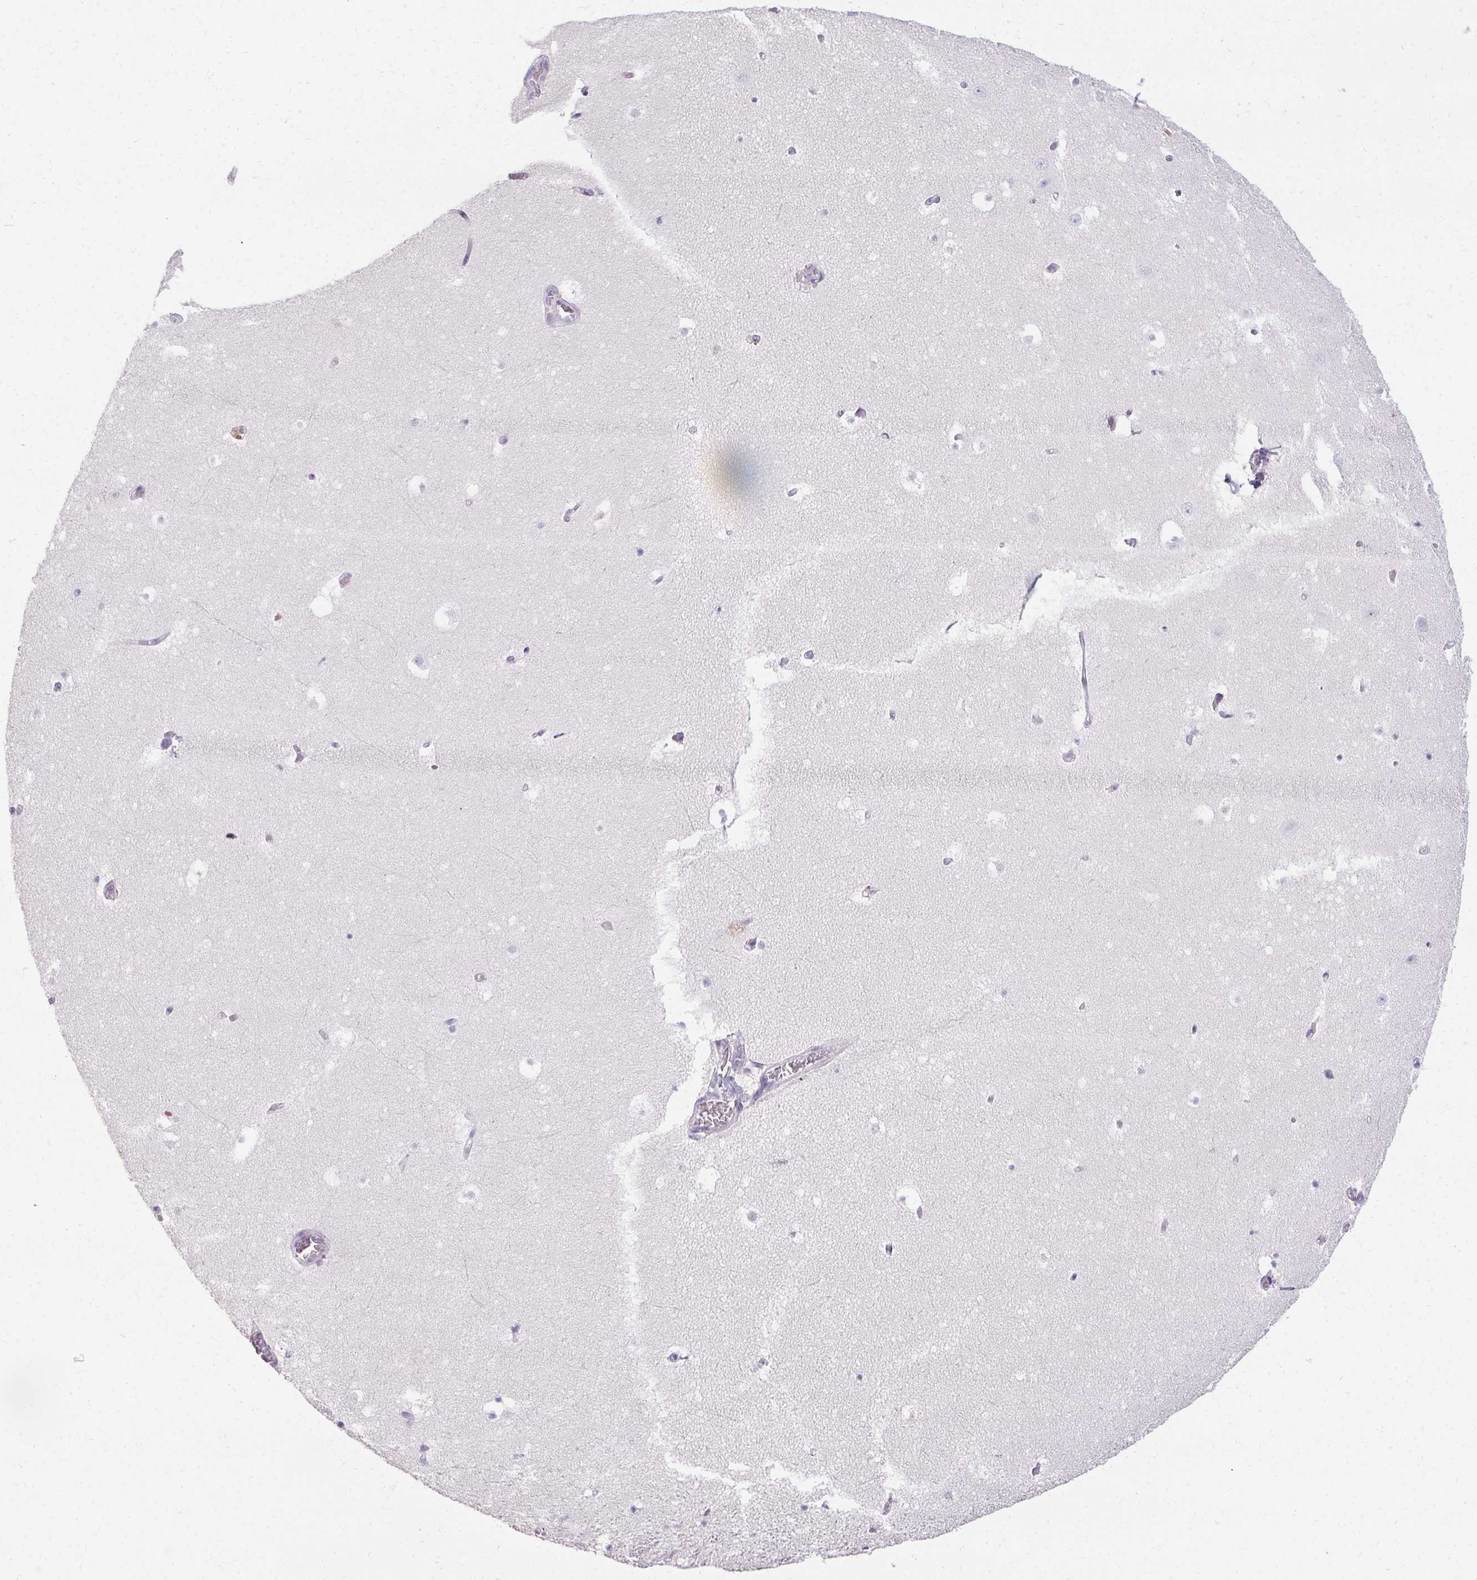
{"staining": {"intensity": "negative", "quantity": "none", "location": "none"}, "tissue": "hippocampus", "cell_type": "Glial cells", "image_type": "normal", "snomed": [{"axis": "morphology", "description": "Normal tissue, NOS"}, {"axis": "topography", "description": "Hippocampus"}], "caption": "Immunohistochemistry of normal human hippocampus exhibits no expression in glial cells. The staining is performed using DAB (3,3'-diaminobenzidine) brown chromogen with nuclei counter-stained in using hematoxylin.", "gene": "PMEL", "patient": {"sex": "female", "age": 52}}